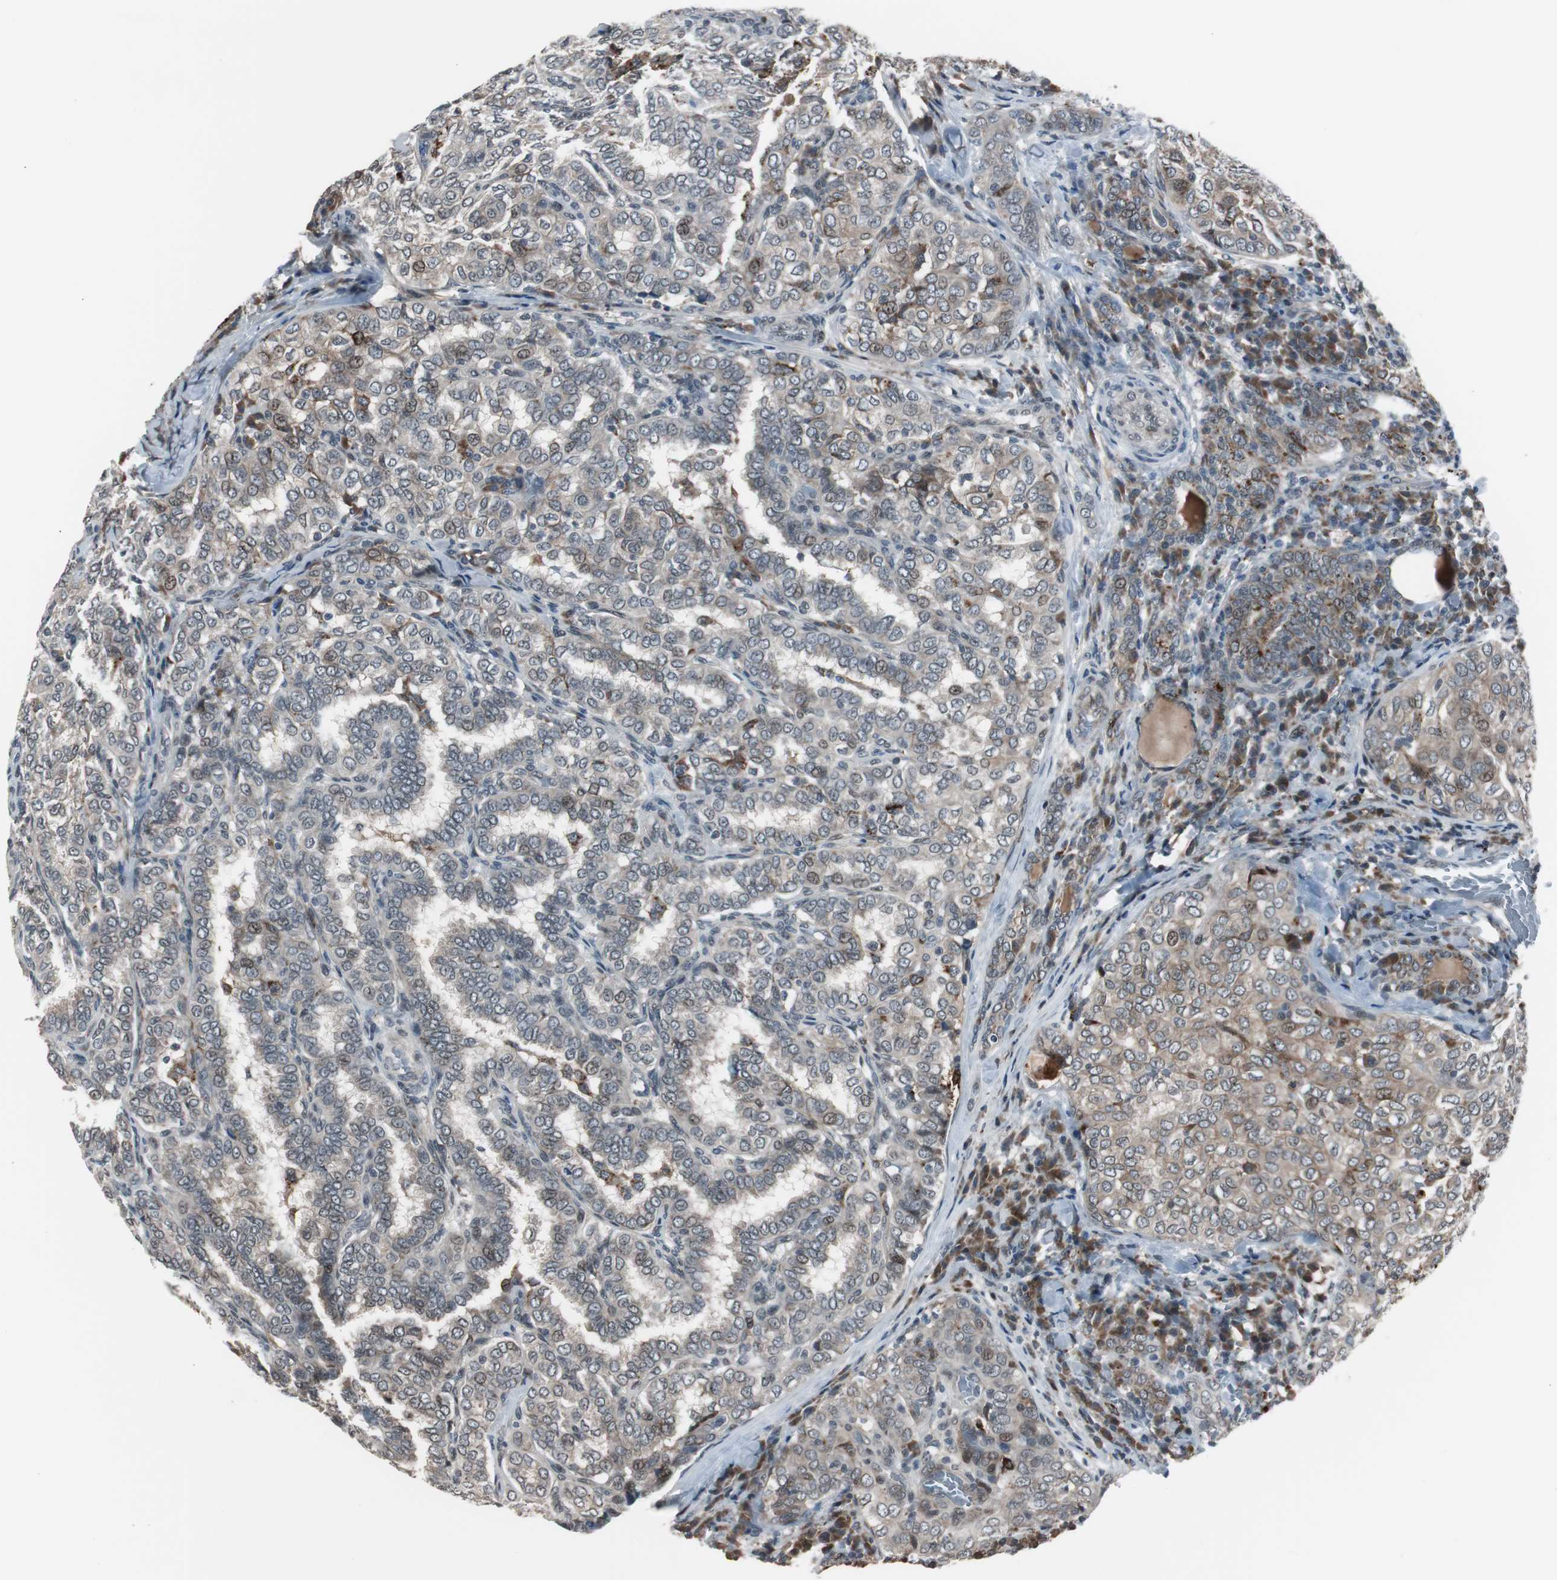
{"staining": {"intensity": "weak", "quantity": "<25%", "location": "cytoplasmic/membranous,nuclear"}, "tissue": "thyroid cancer", "cell_type": "Tumor cells", "image_type": "cancer", "snomed": [{"axis": "morphology", "description": "Papillary adenocarcinoma, NOS"}, {"axis": "topography", "description": "Thyroid gland"}], "caption": "This is an immunohistochemistry (IHC) histopathology image of human thyroid cancer (papillary adenocarcinoma). There is no expression in tumor cells.", "gene": "BOLA1", "patient": {"sex": "female", "age": 30}}